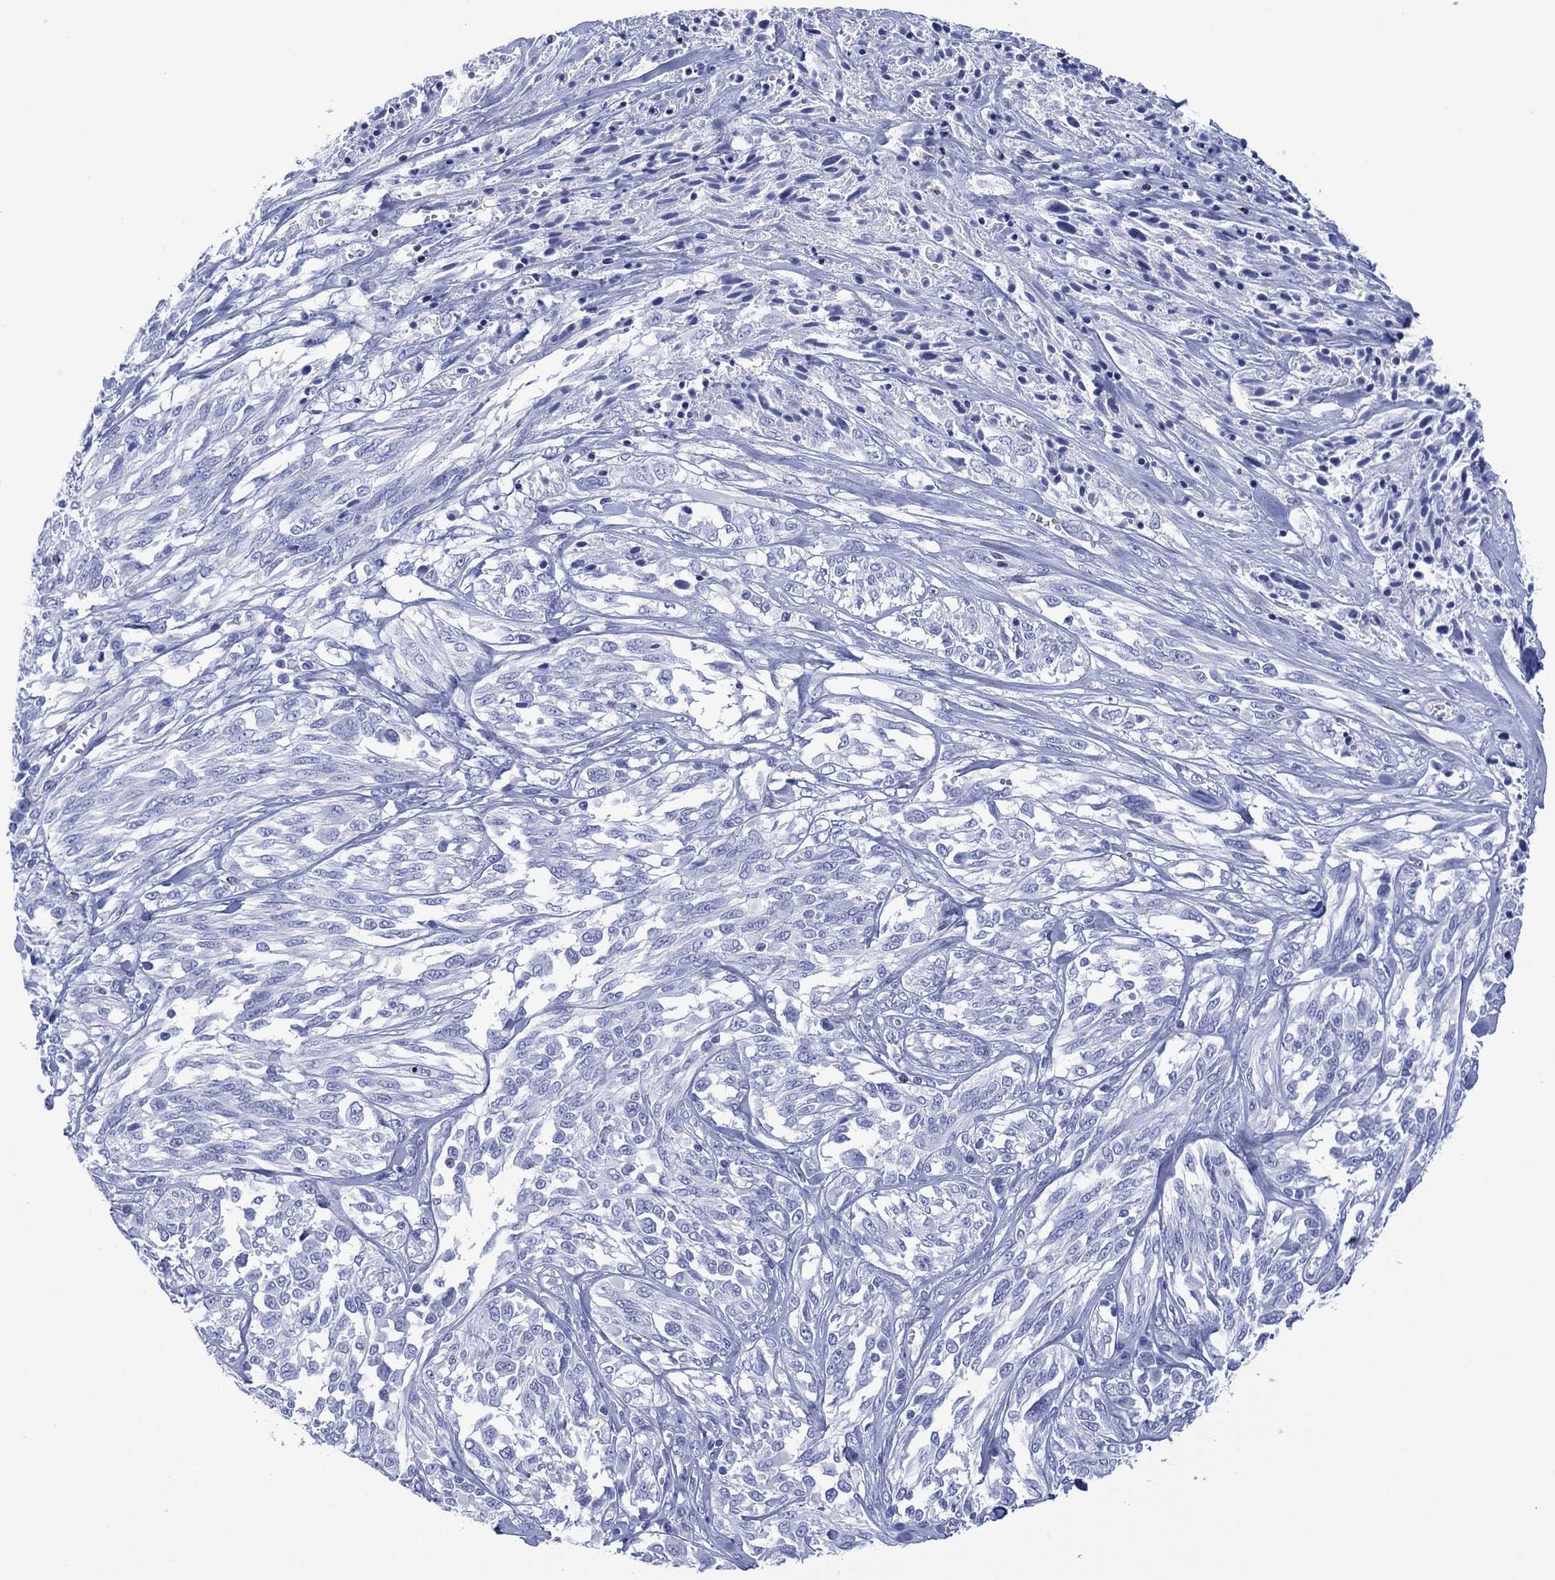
{"staining": {"intensity": "negative", "quantity": "none", "location": "none"}, "tissue": "melanoma", "cell_type": "Tumor cells", "image_type": "cancer", "snomed": [{"axis": "morphology", "description": "Malignant melanoma, NOS"}, {"axis": "topography", "description": "Skin"}], "caption": "There is no significant staining in tumor cells of malignant melanoma. Nuclei are stained in blue.", "gene": "DPP4", "patient": {"sex": "female", "age": 91}}